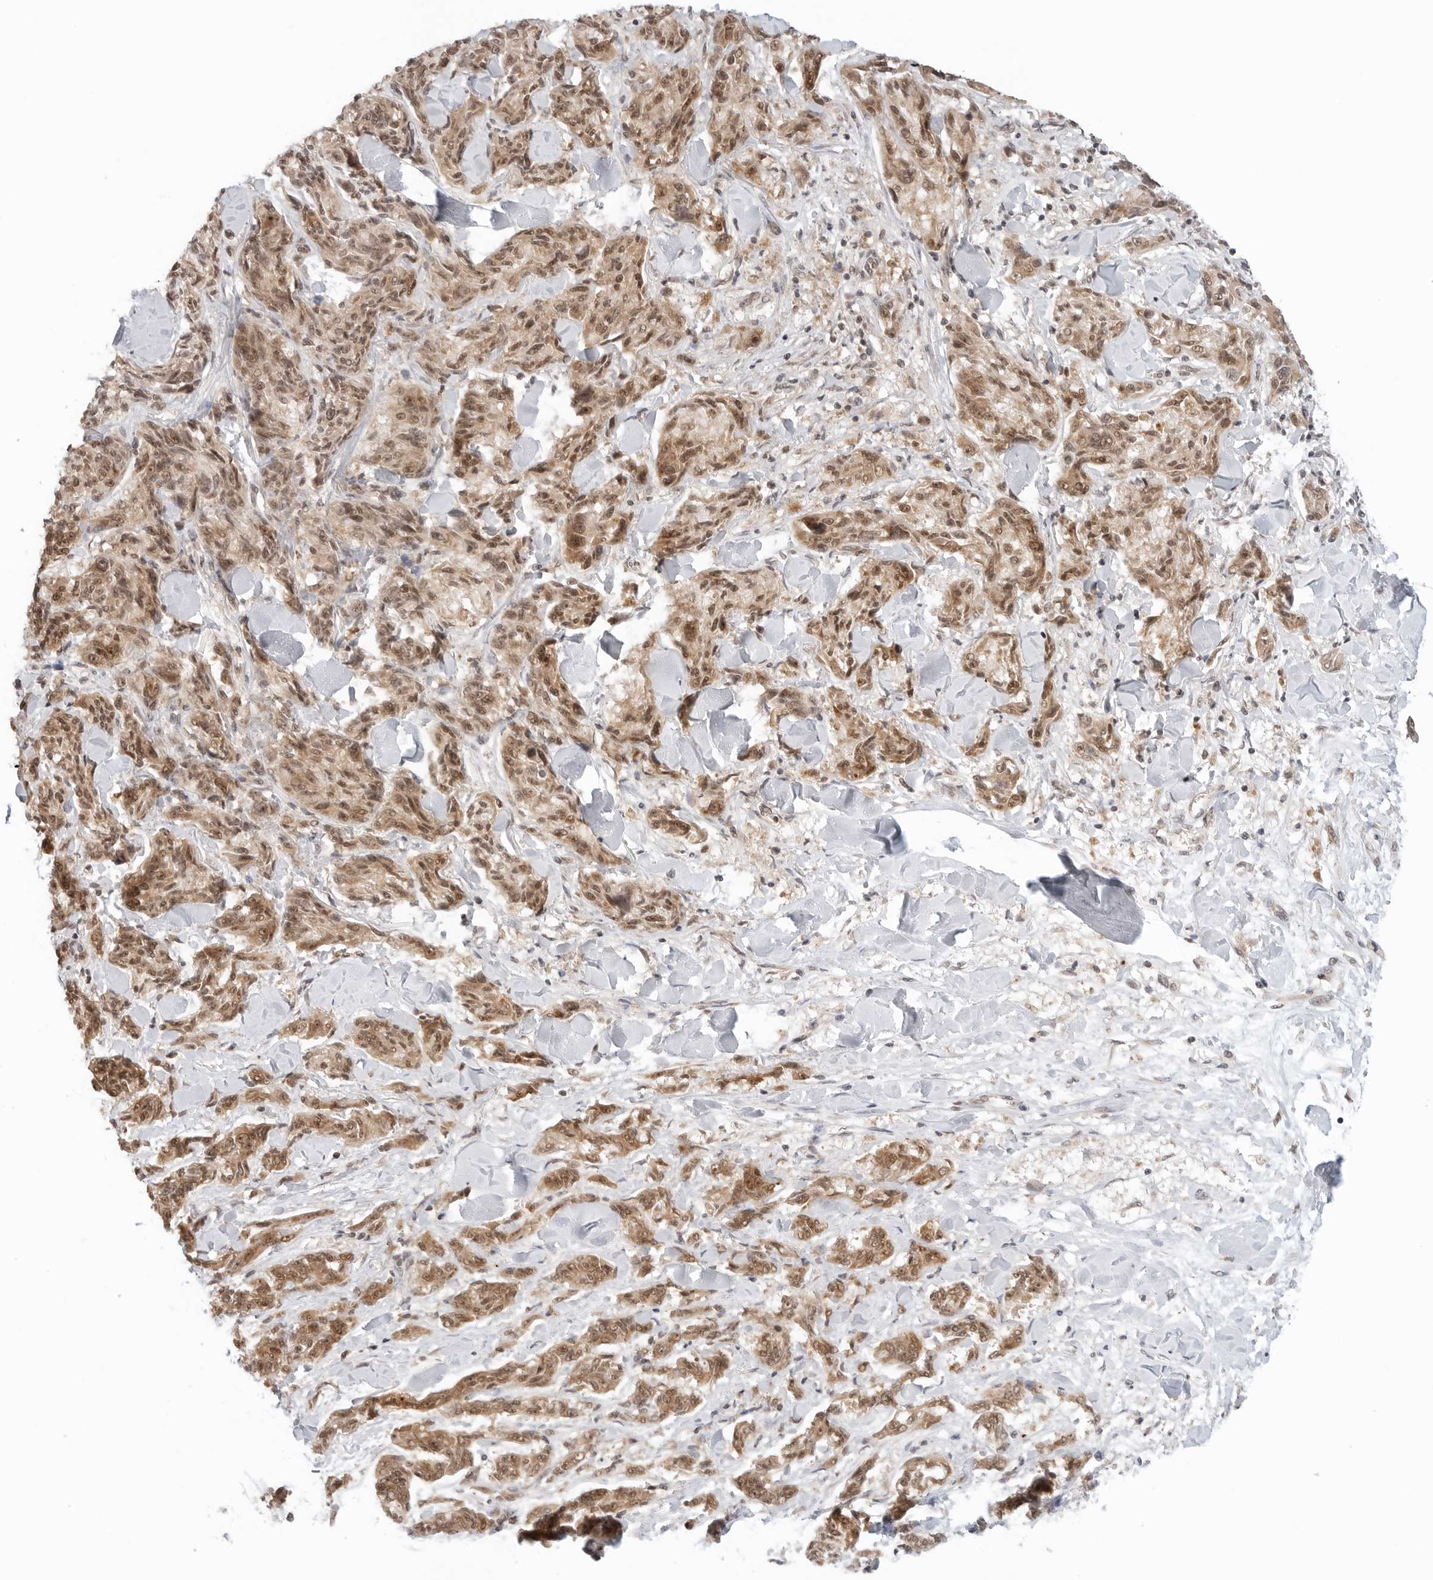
{"staining": {"intensity": "moderate", "quantity": ">75%", "location": "cytoplasmic/membranous,nuclear"}, "tissue": "melanoma", "cell_type": "Tumor cells", "image_type": "cancer", "snomed": [{"axis": "morphology", "description": "Malignant melanoma, NOS"}, {"axis": "topography", "description": "Skin"}], "caption": "Tumor cells reveal medium levels of moderate cytoplasmic/membranous and nuclear expression in about >75% of cells in human malignant melanoma.", "gene": "METAP1", "patient": {"sex": "male", "age": 53}}